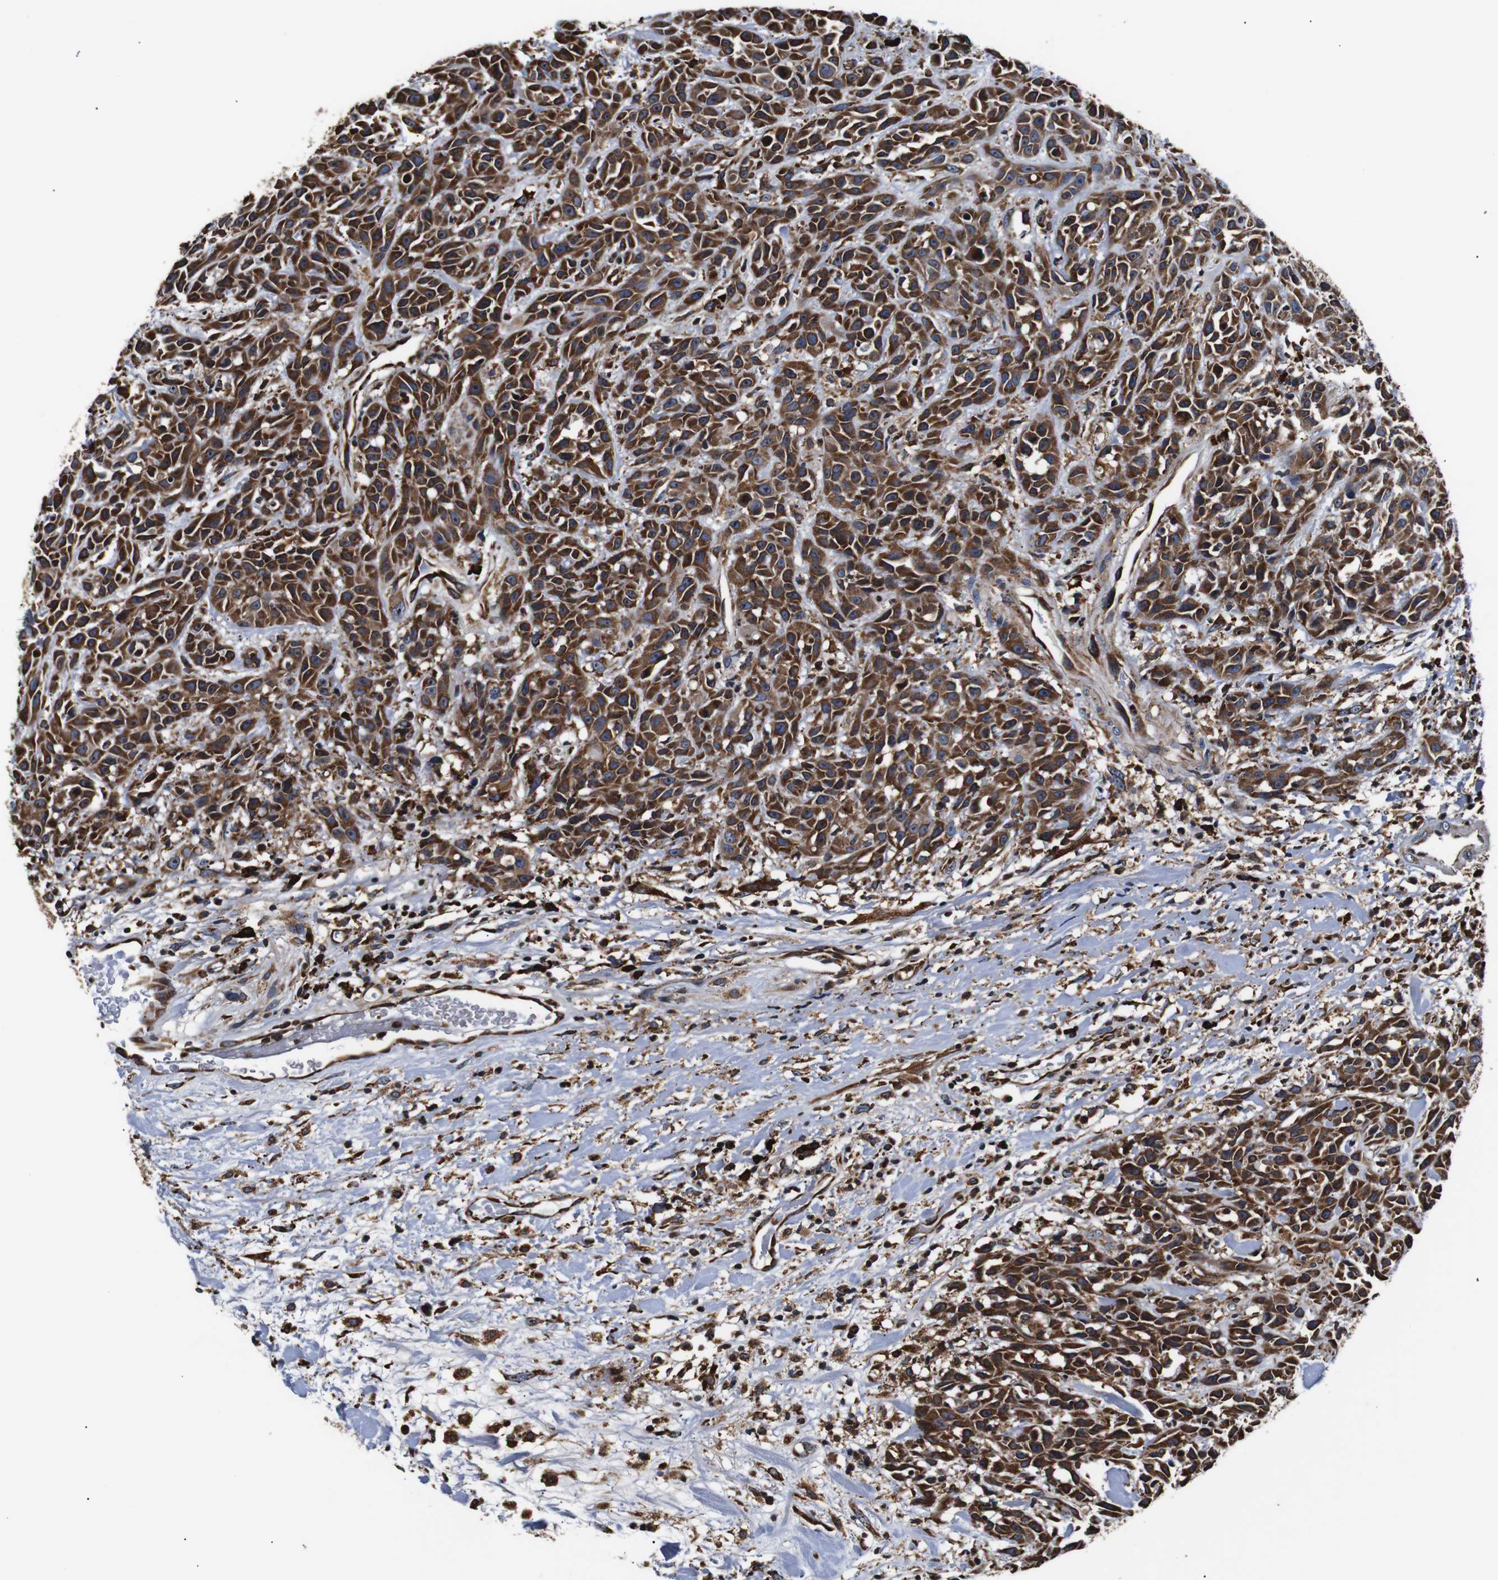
{"staining": {"intensity": "strong", "quantity": ">75%", "location": "cytoplasmic/membranous"}, "tissue": "head and neck cancer", "cell_type": "Tumor cells", "image_type": "cancer", "snomed": [{"axis": "morphology", "description": "Normal tissue, NOS"}, {"axis": "morphology", "description": "Squamous cell carcinoma, NOS"}, {"axis": "topography", "description": "Cartilage tissue"}, {"axis": "topography", "description": "Head-Neck"}], "caption": "Head and neck cancer tissue displays strong cytoplasmic/membranous expression in approximately >75% of tumor cells", "gene": "HHIP", "patient": {"sex": "male", "age": 62}}